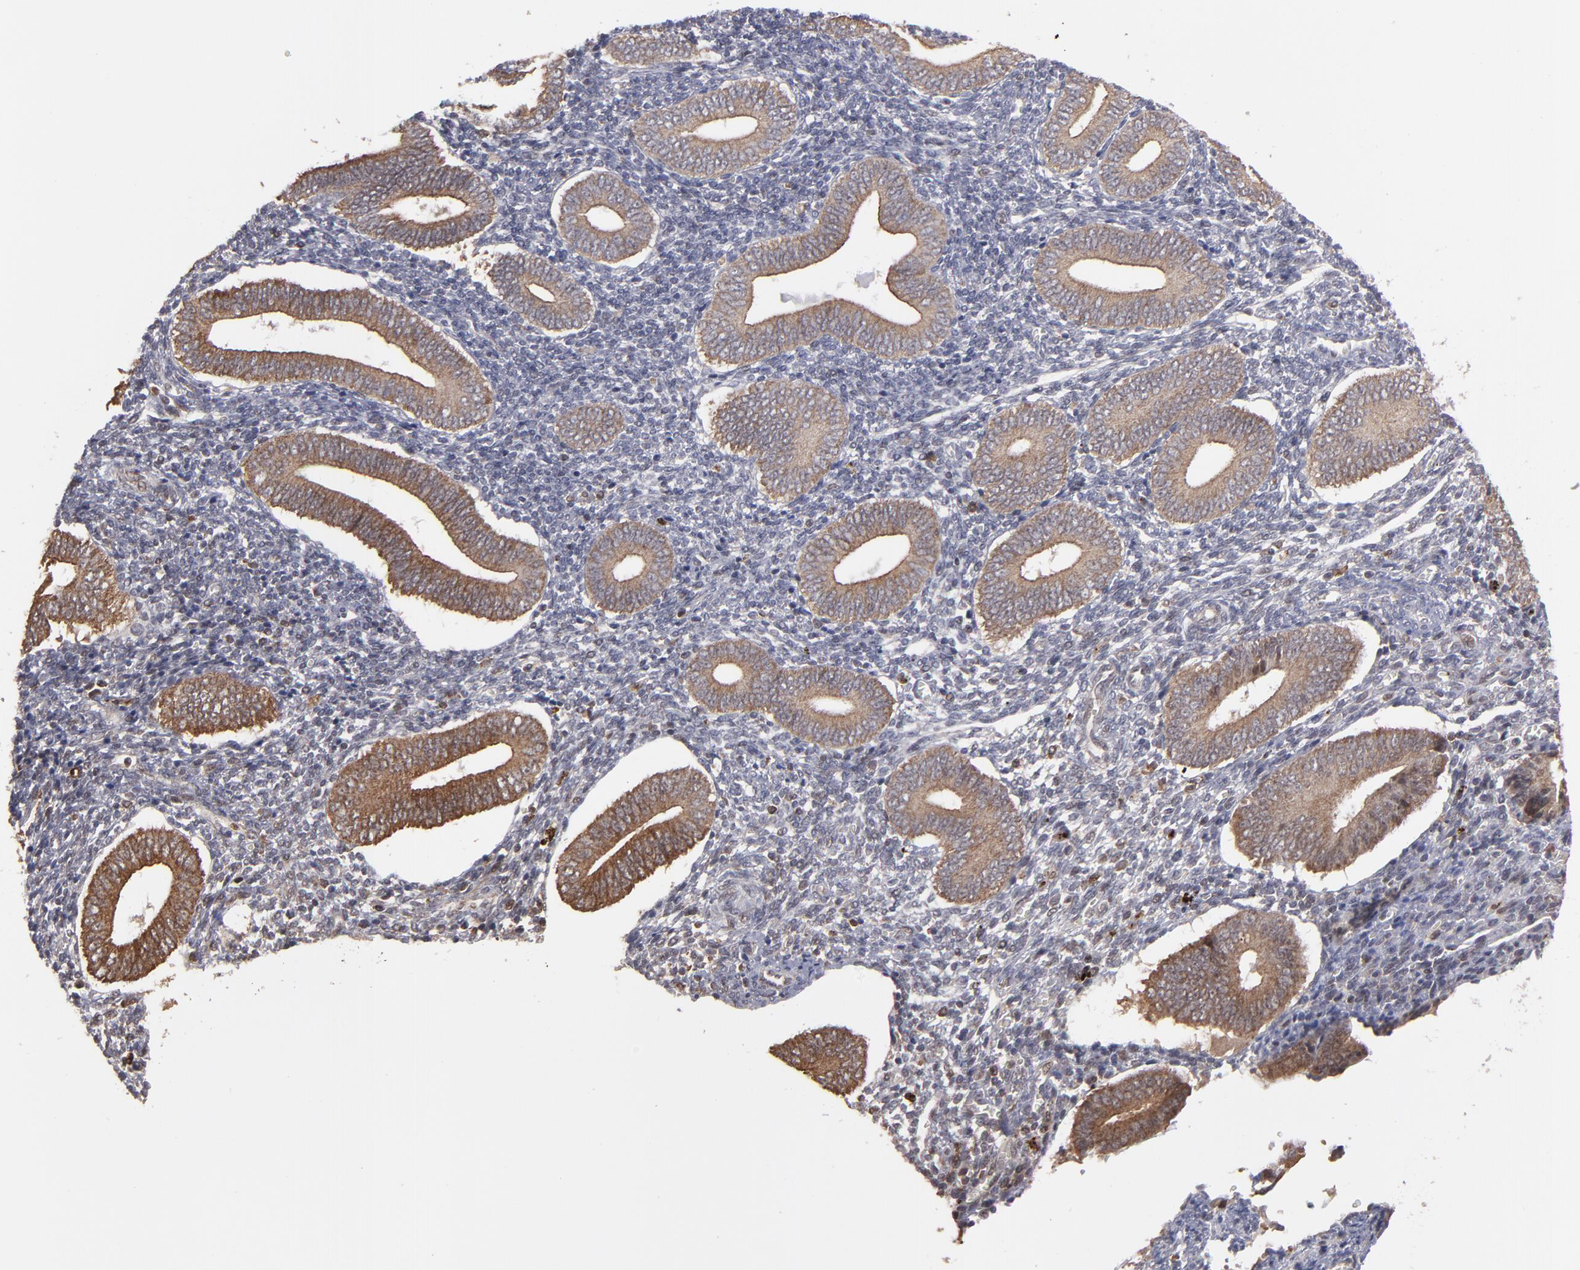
{"staining": {"intensity": "weak", "quantity": "25%-75%", "location": "cytoplasmic/membranous,nuclear"}, "tissue": "endometrium", "cell_type": "Cells in endometrial stroma", "image_type": "normal", "snomed": [{"axis": "morphology", "description": "Normal tissue, NOS"}, {"axis": "topography", "description": "Uterus"}, {"axis": "topography", "description": "Endometrium"}], "caption": "Approximately 25%-75% of cells in endometrial stroma in benign endometrium show weak cytoplasmic/membranous,nuclear protein staining as visualized by brown immunohistochemical staining.", "gene": "RGS6", "patient": {"sex": "female", "age": 33}}